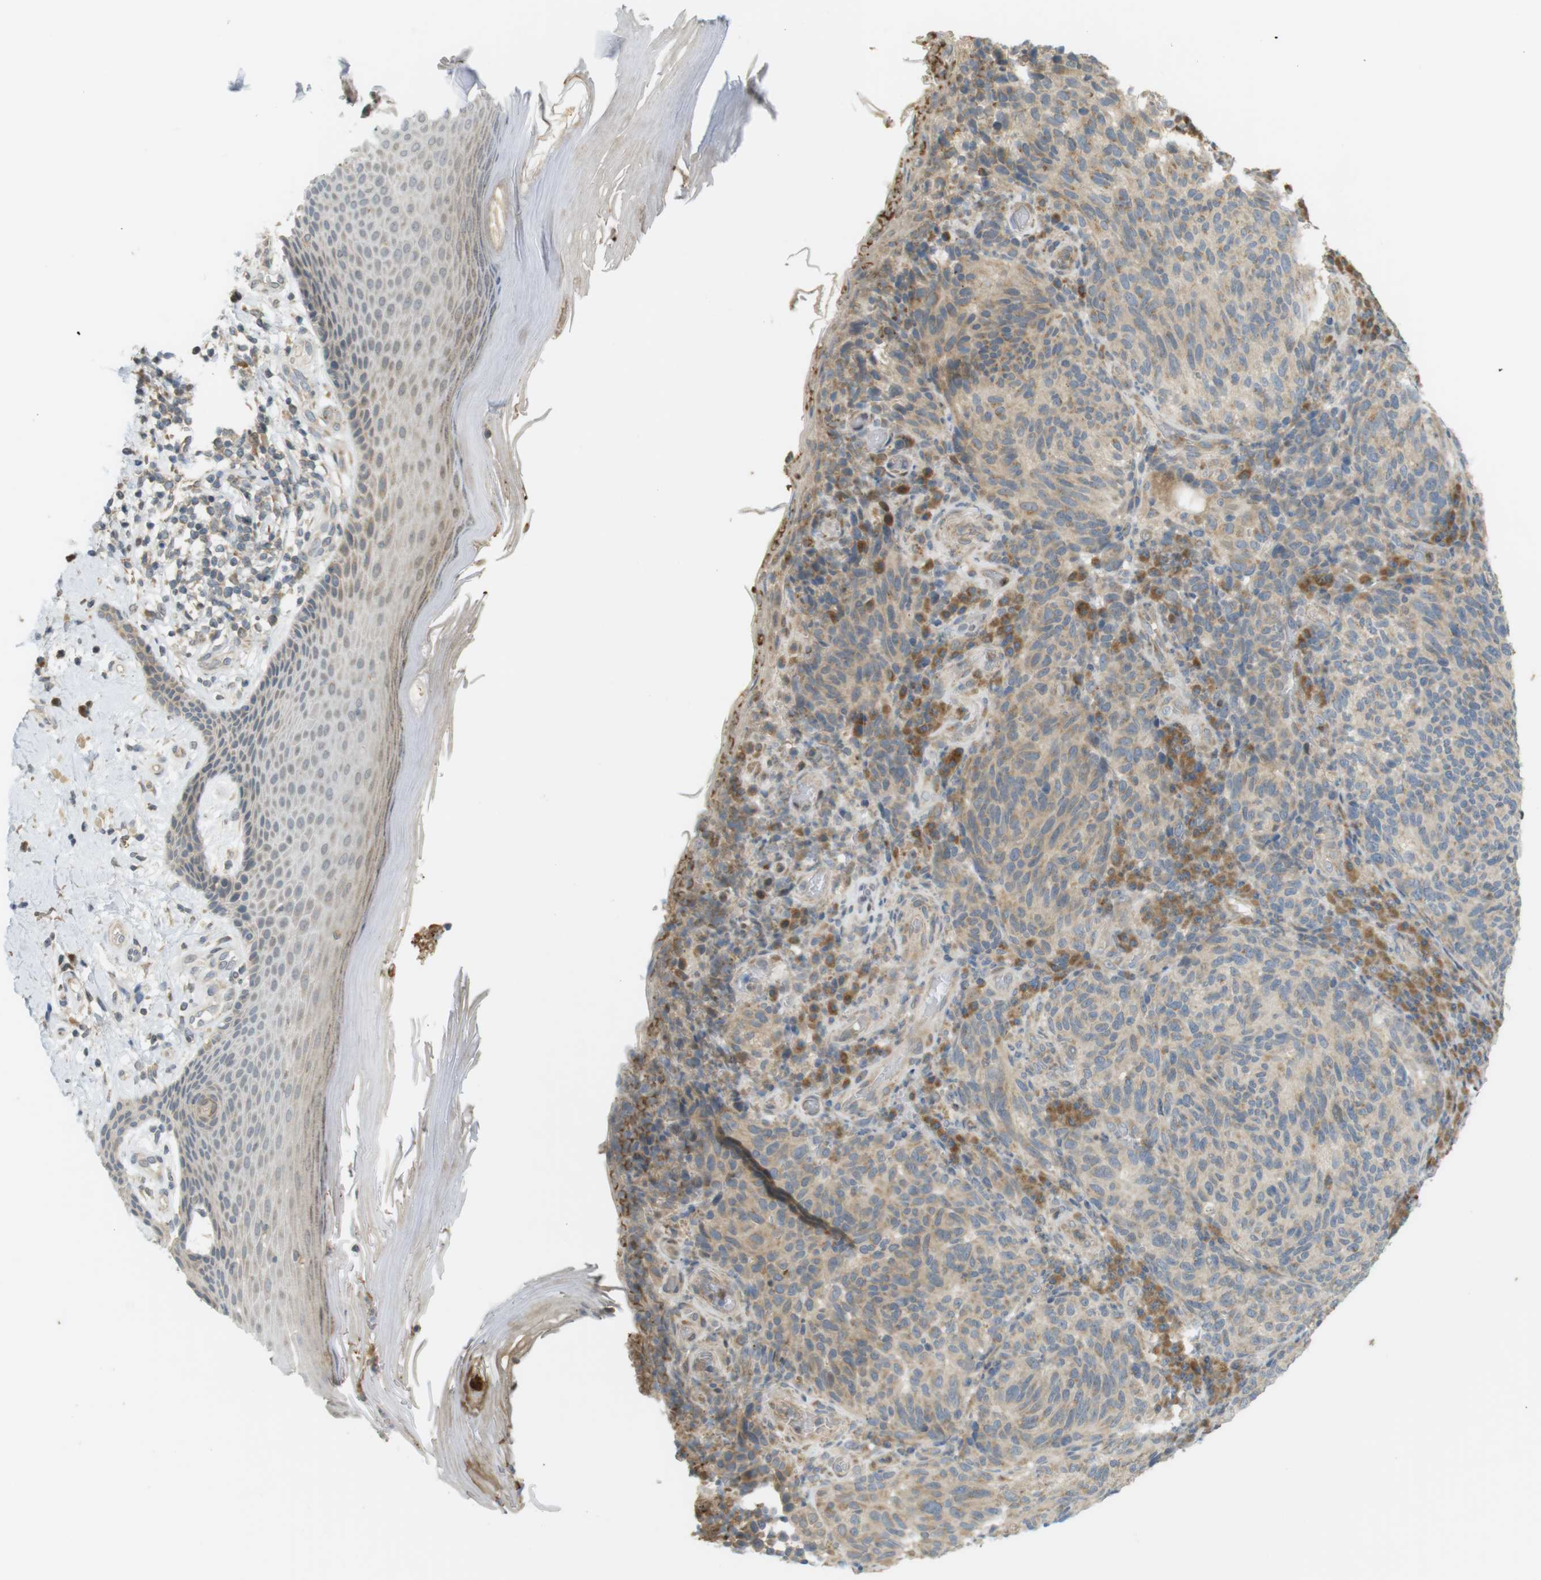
{"staining": {"intensity": "weak", "quantity": "25%-75%", "location": "cytoplasmic/membranous"}, "tissue": "melanoma", "cell_type": "Tumor cells", "image_type": "cancer", "snomed": [{"axis": "morphology", "description": "Malignant melanoma, NOS"}, {"axis": "topography", "description": "Skin"}], "caption": "Human malignant melanoma stained with a brown dye shows weak cytoplasmic/membranous positive expression in about 25%-75% of tumor cells.", "gene": "CLRN3", "patient": {"sex": "female", "age": 73}}